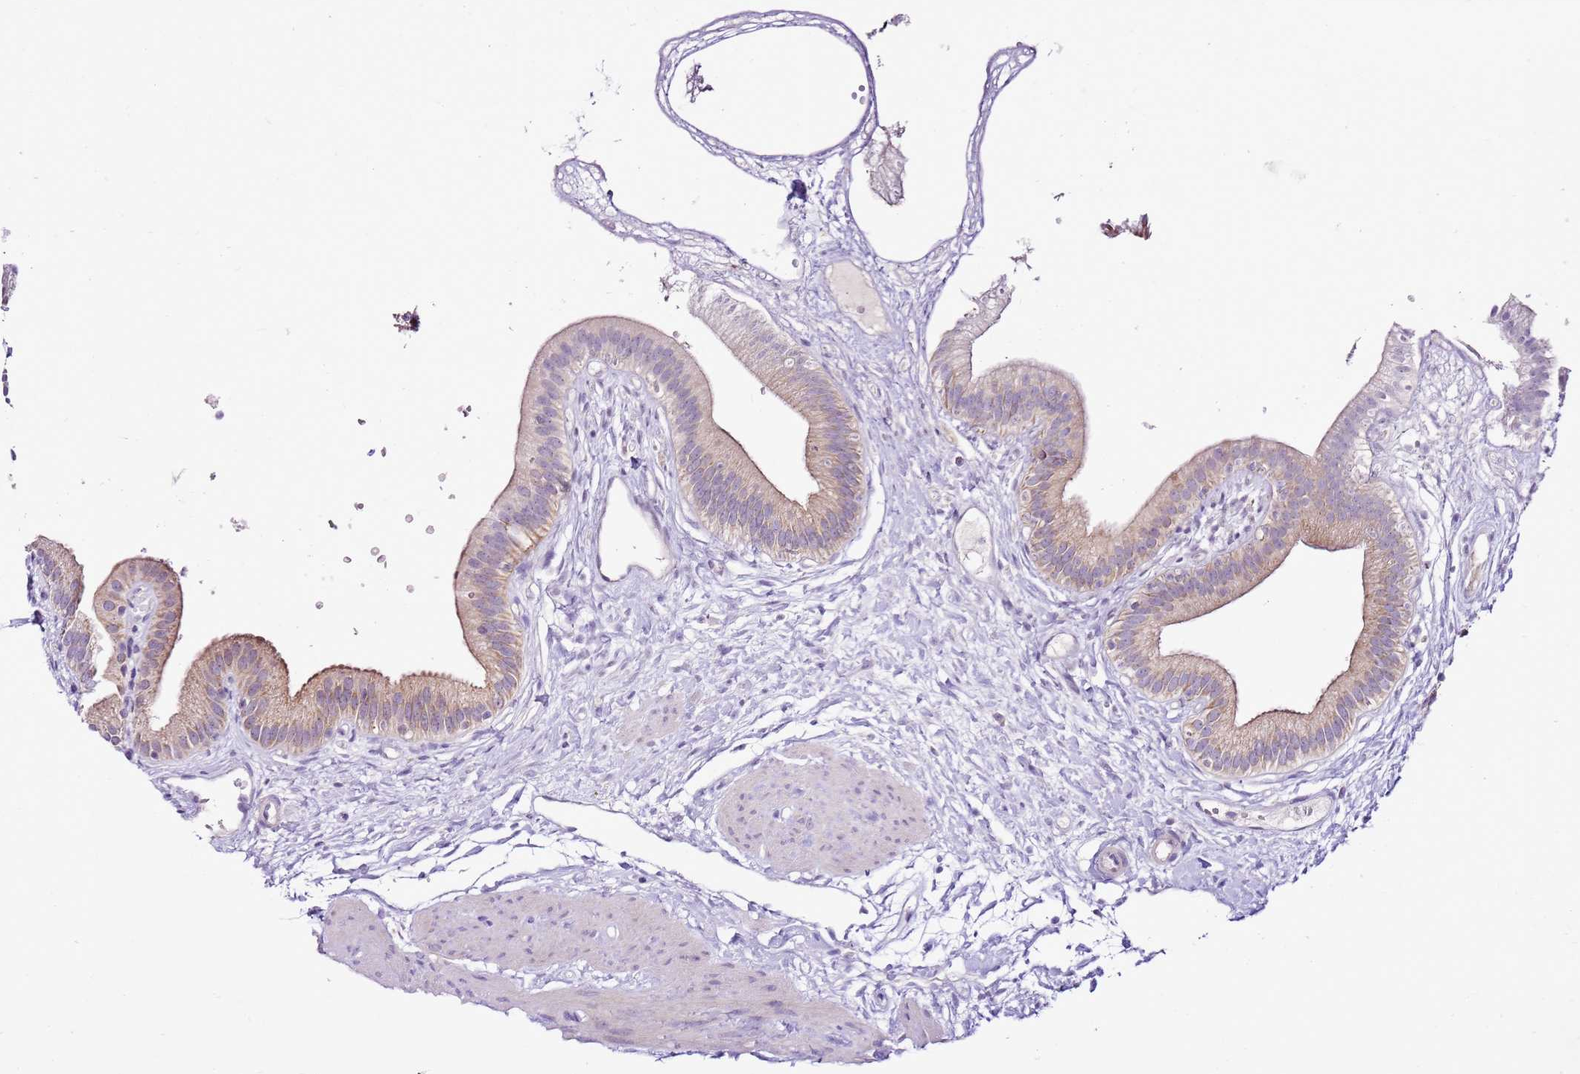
{"staining": {"intensity": "moderate", "quantity": ">75%", "location": "cytoplasmic/membranous"}, "tissue": "gallbladder", "cell_type": "Glandular cells", "image_type": "normal", "snomed": [{"axis": "morphology", "description": "Normal tissue, NOS"}, {"axis": "topography", "description": "Gallbladder"}], "caption": "Glandular cells demonstrate medium levels of moderate cytoplasmic/membranous positivity in approximately >75% of cells in unremarkable human gallbladder. (DAB (3,3'-diaminobenzidine) IHC with brightfield microscopy, high magnification).", "gene": "MRPL36", "patient": {"sex": "female", "age": 54}}